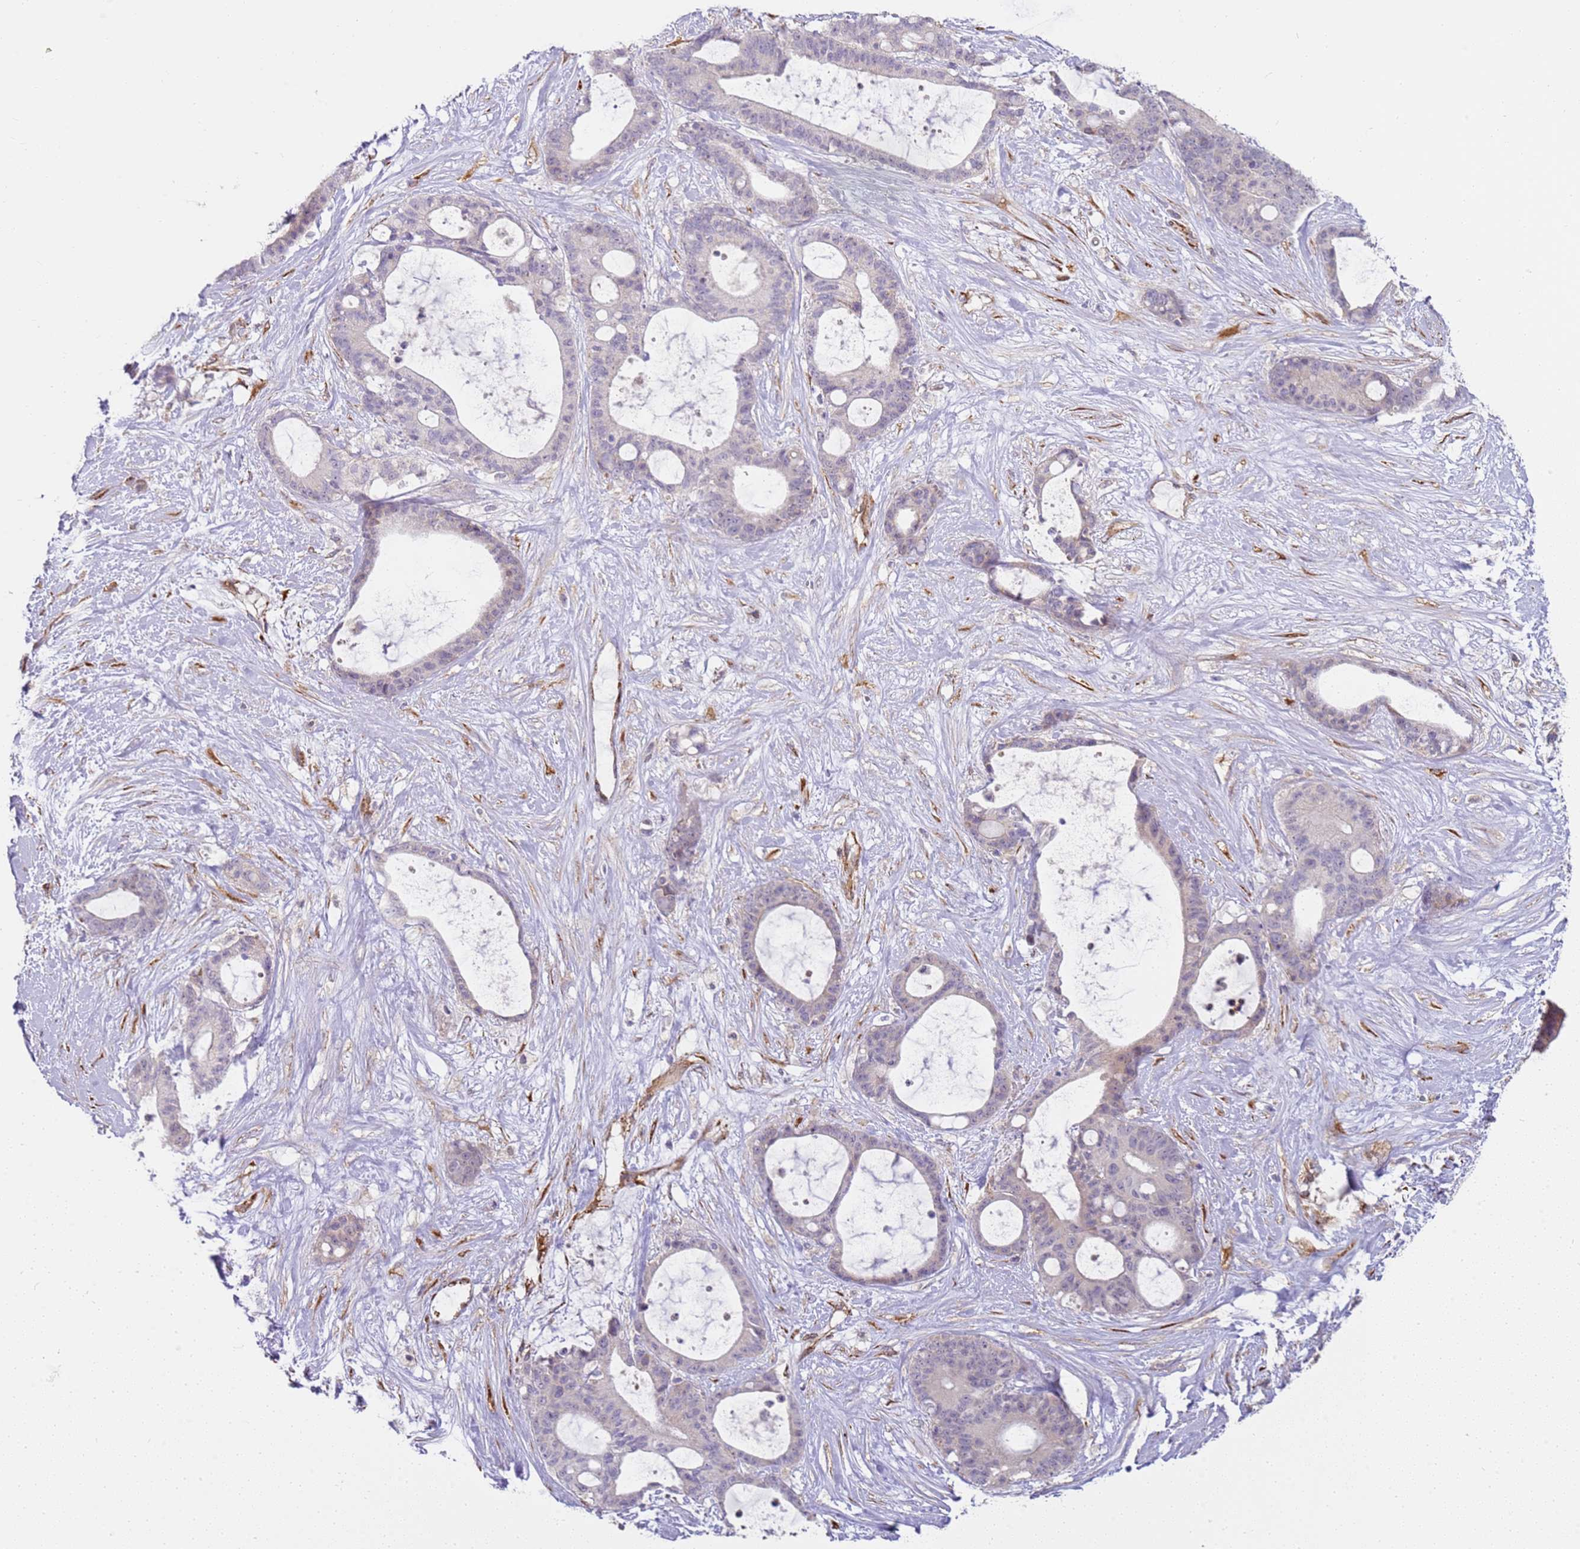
{"staining": {"intensity": "negative", "quantity": "none", "location": "none"}, "tissue": "liver cancer", "cell_type": "Tumor cells", "image_type": "cancer", "snomed": [{"axis": "morphology", "description": "Normal tissue, NOS"}, {"axis": "morphology", "description": "Cholangiocarcinoma"}, {"axis": "topography", "description": "Liver"}, {"axis": "topography", "description": "Peripheral nerve tissue"}], "caption": "Cholangiocarcinoma (liver) was stained to show a protein in brown. There is no significant positivity in tumor cells.", "gene": "GRAP", "patient": {"sex": "female", "age": 73}}